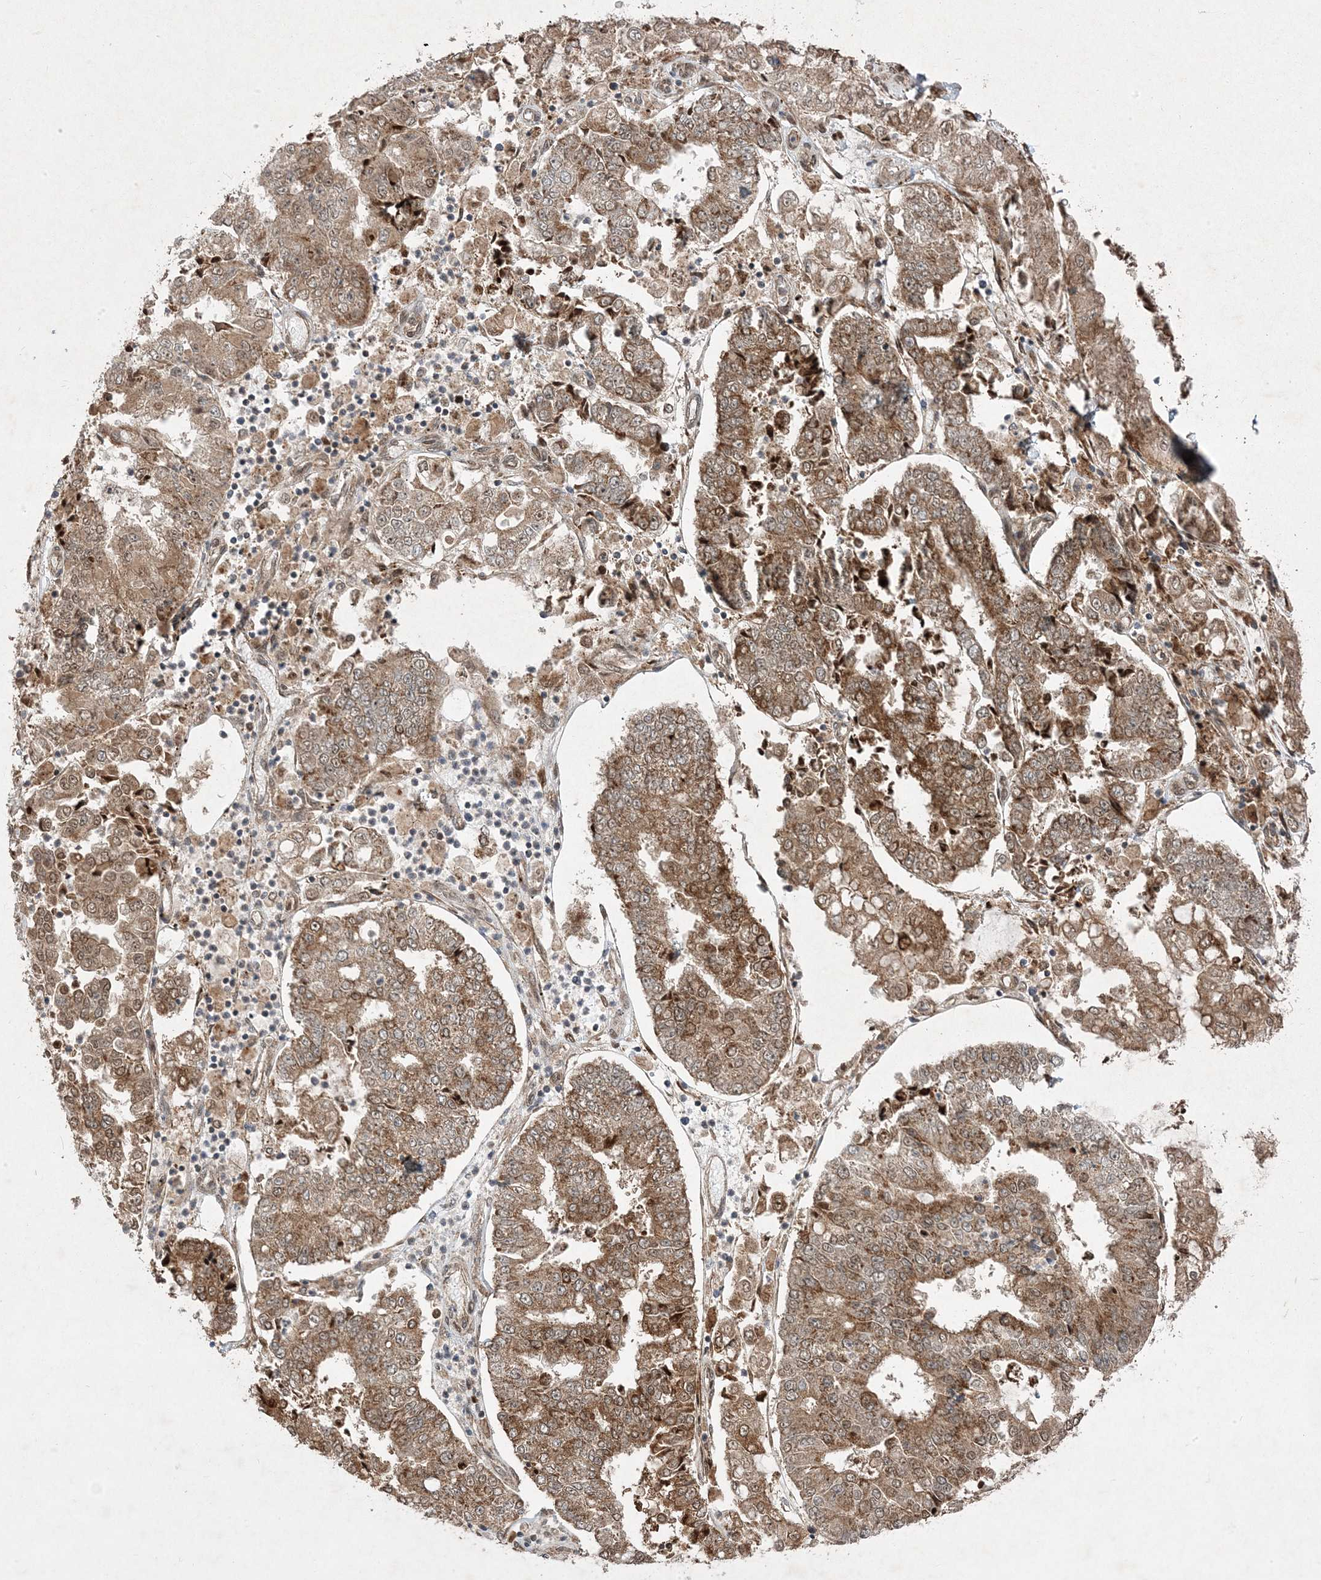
{"staining": {"intensity": "moderate", "quantity": ">75%", "location": "cytoplasmic/membranous"}, "tissue": "stomach cancer", "cell_type": "Tumor cells", "image_type": "cancer", "snomed": [{"axis": "morphology", "description": "Adenocarcinoma, NOS"}, {"axis": "topography", "description": "Stomach"}], "caption": "Human stomach cancer (adenocarcinoma) stained with a brown dye exhibits moderate cytoplasmic/membranous positive staining in approximately >75% of tumor cells.", "gene": "PLEKHM2", "patient": {"sex": "male", "age": 76}}